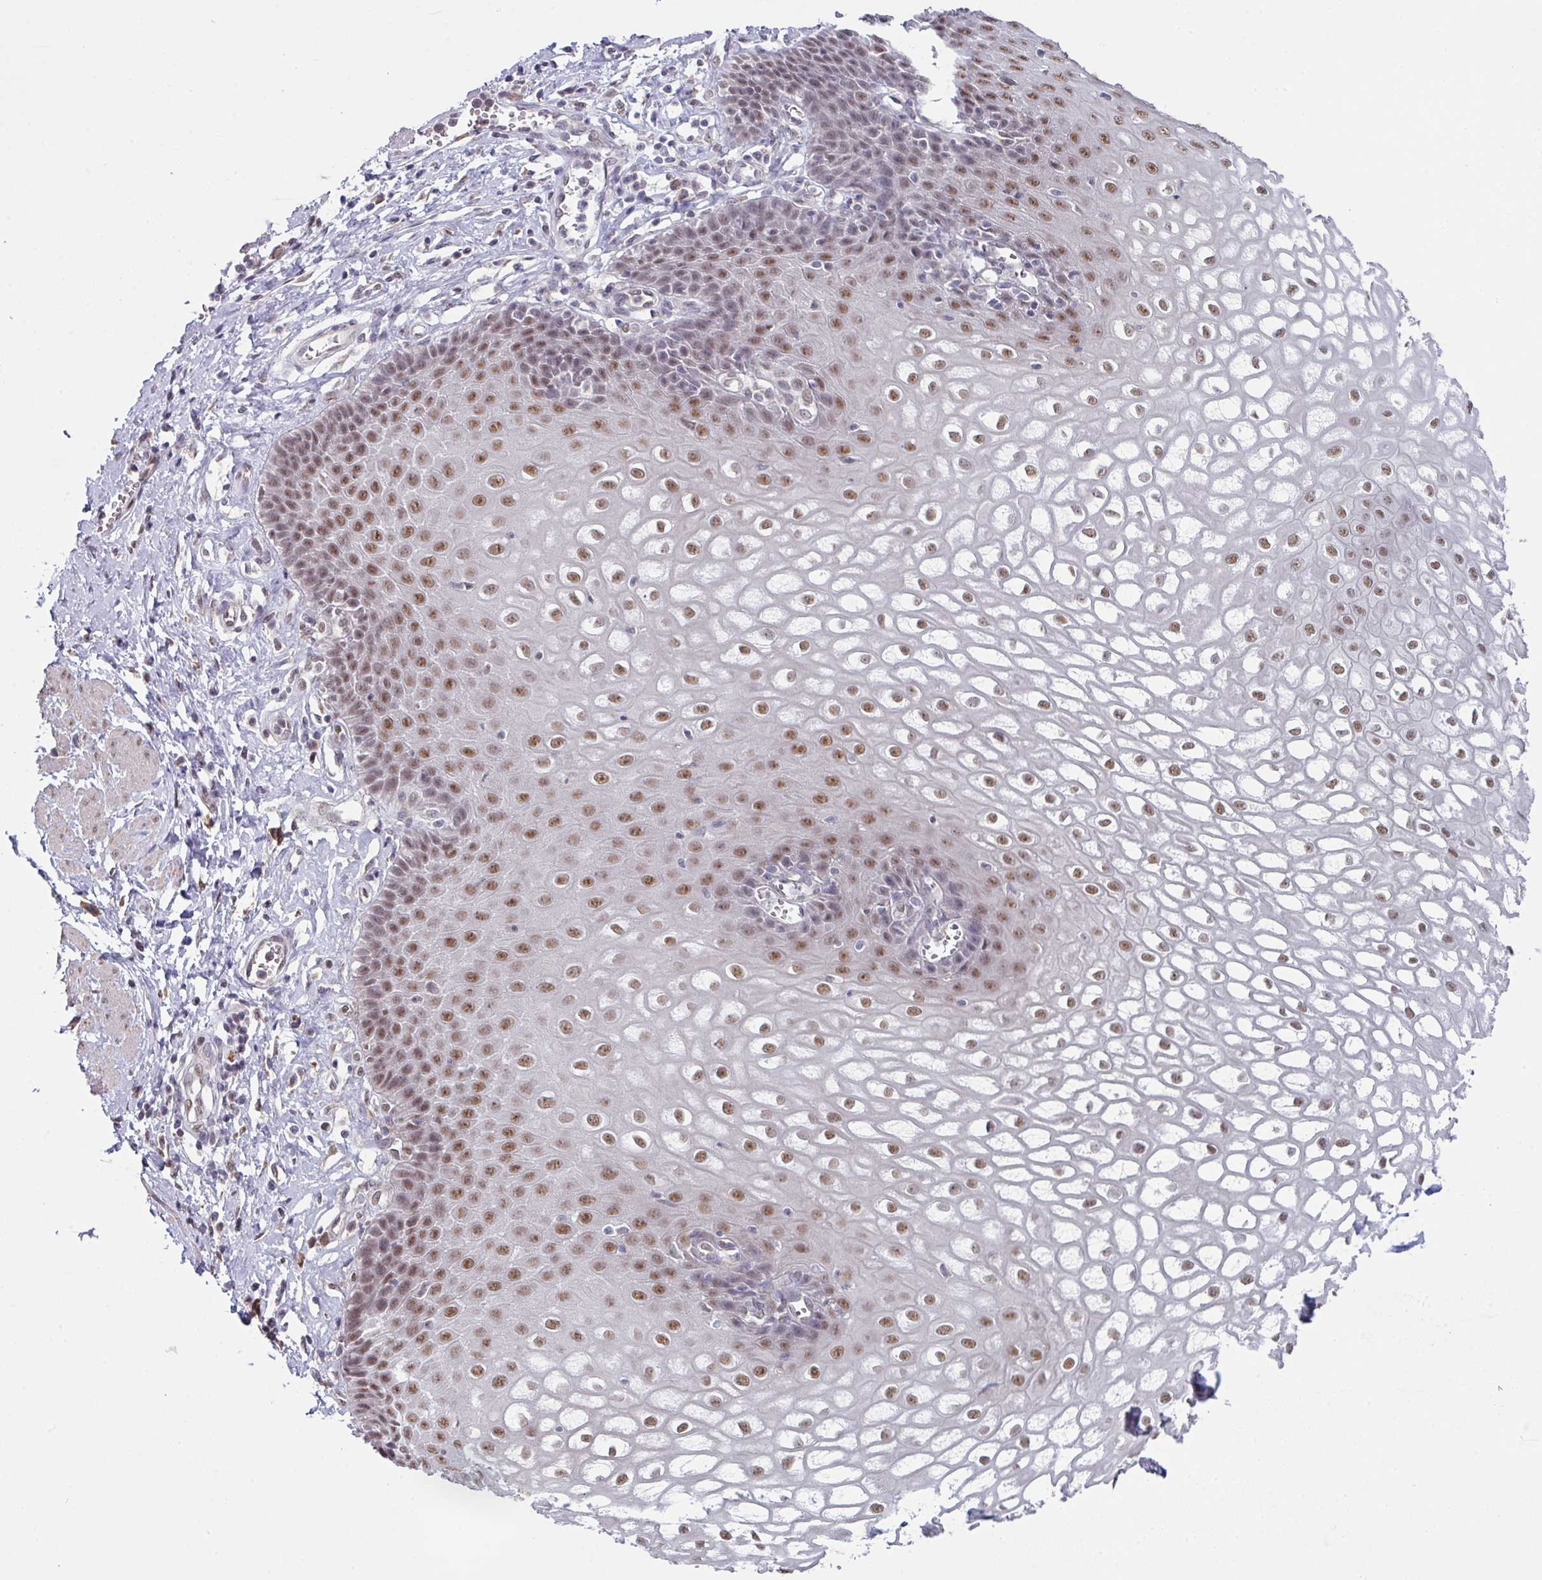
{"staining": {"intensity": "moderate", "quantity": ">75%", "location": "nuclear"}, "tissue": "esophagus", "cell_type": "Squamous epithelial cells", "image_type": "normal", "snomed": [{"axis": "morphology", "description": "Normal tissue, NOS"}, {"axis": "topography", "description": "Esophagus"}], "caption": "High-magnification brightfield microscopy of benign esophagus stained with DAB (brown) and counterstained with hematoxylin (blue). squamous epithelial cells exhibit moderate nuclear staining is seen in about>75% of cells.", "gene": "TMED5", "patient": {"sex": "male", "age": 67}}